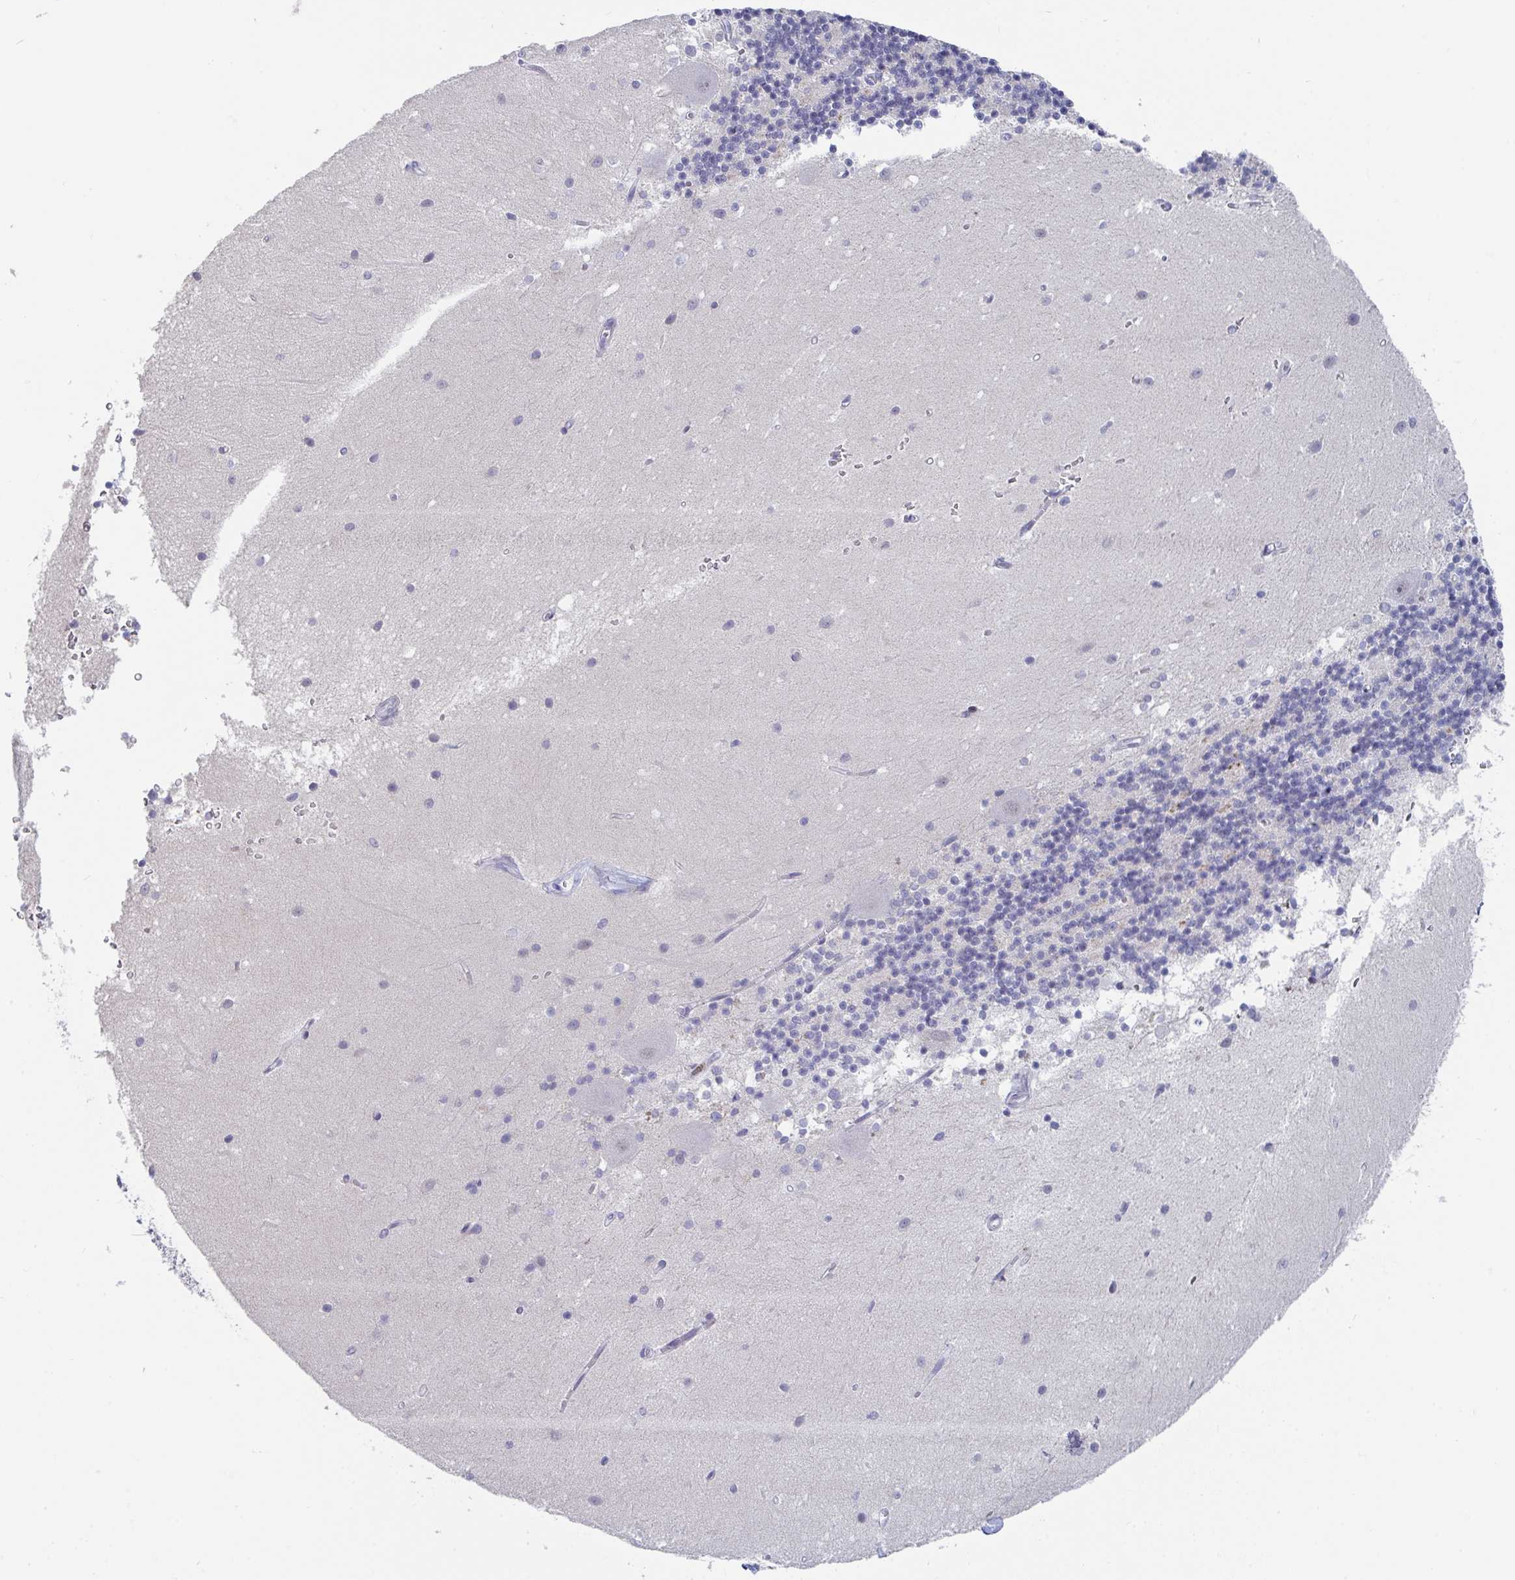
{"staining": {"intensity": "negative", "quantity": "none", "location": "none"}, "tissue": "cerebellum", "cell_type": "Cells in granular layer", "image_type": "normal", "snomed": [{"axis": "morphology", "description": "Normal tissue, NOS"}, {"axis": "topography", "description": "Cerebellum"}], "caption": "This is an immunohistochemistry (IHC) micrograph of unremarkable cerebellum. There is no expression in cells in granular layer.", "gene": "FAM156A", "patient": {"sex": "male", "age": 54}}